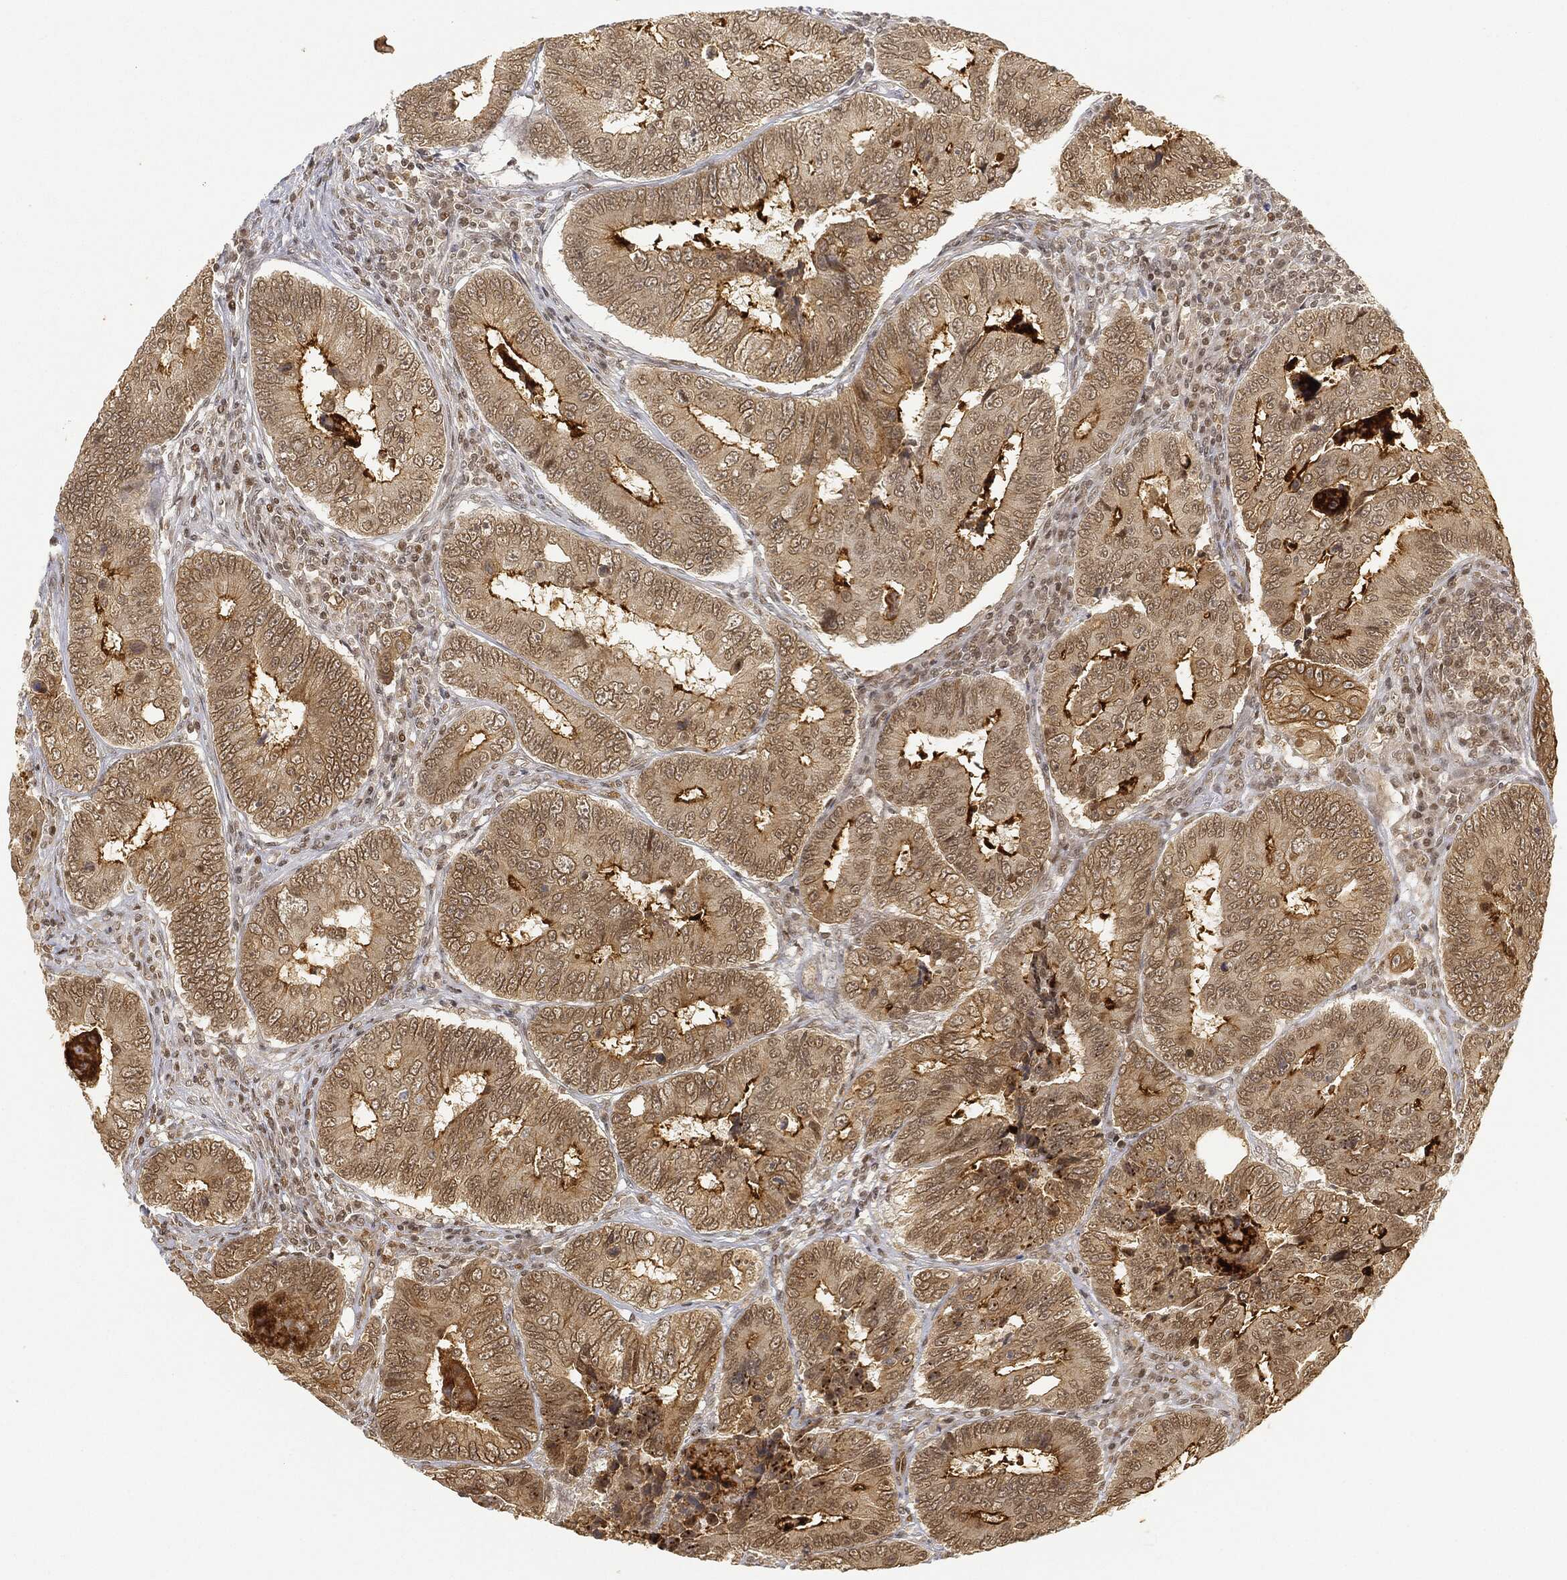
{"staining": {"intensity": "moderate", "quantity": "25%-75%", "location": "cytoplasmic/membranous,nuclear"}, "tissue": "colorectal cancer", "cell_type": "Tumor cells", "image_type": "cancer", "snomed": [{"axis": "morphology", "description": "Adenocarcinoma, NOS"}, {"axis": "topography", "description": "Colon"}], "caption": "Colorectal adenocarcinoma tissue displays moderate cytoplasmic/membranous and nuclear expression in about 25%-75% of tumor cells", "gene": "CIB1", "patient": {"sex": "female", "age": 72}}